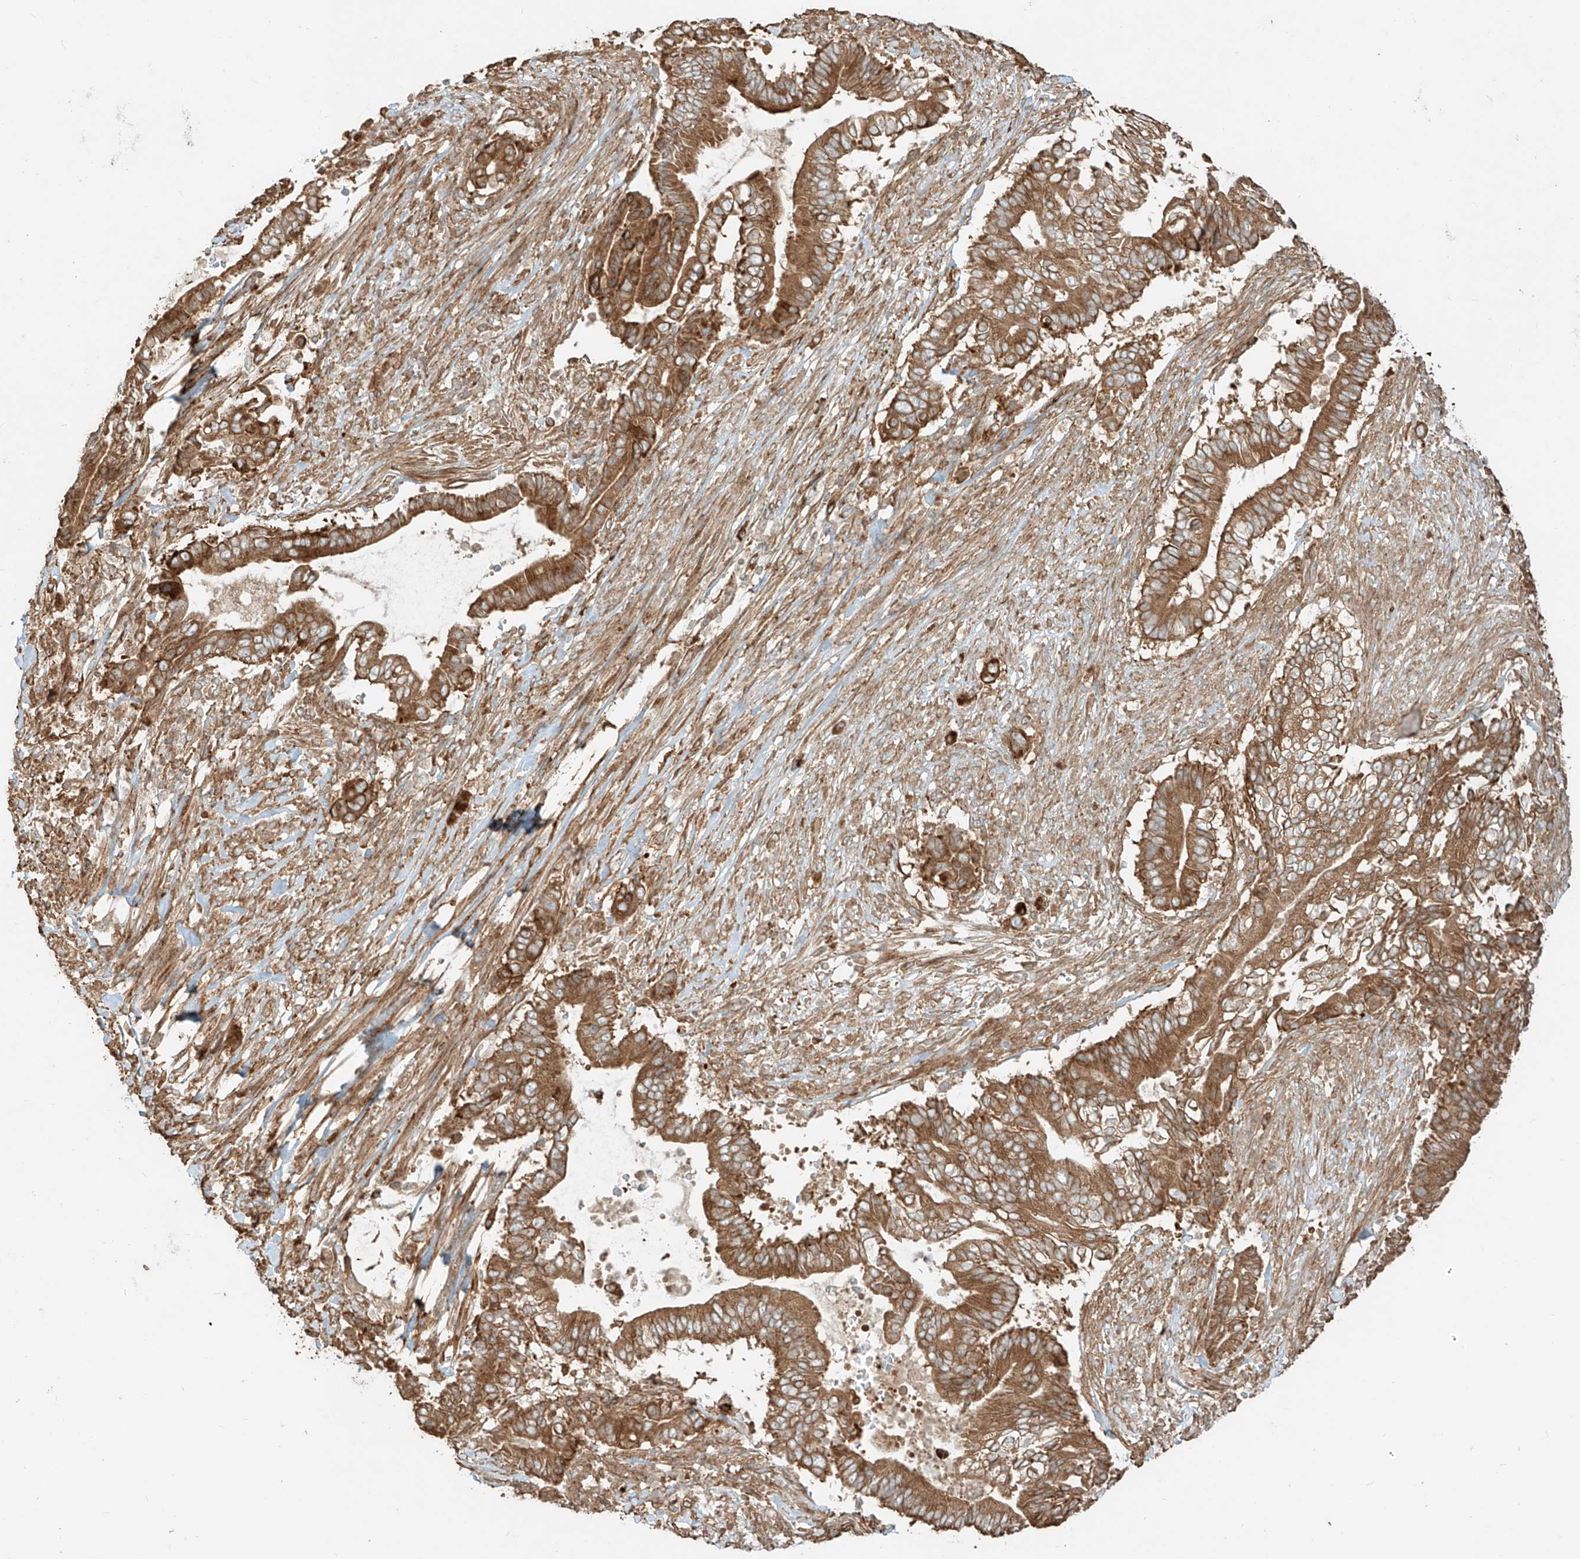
{"staining": {"intensity": "moderate", "quantity": ">75%", "location": "cytoplasmic/membranous"}, "tissue": "pancreatic cancer", "cell_type": "Tumor cells", "image_type": "cancer", "snomed": [{"axis": "morphology", "description": "Adenocarcinoma, NOS"}, {"axis": "topography", "description": "Pancreas"}], "caption": "Immunohistochemistry (IHC) staining of pancreatic cancer, which displays medium levels of moderate cytoplasmic/membranous expression in approximately >75% of tumor cells indicating moderate cytoplasmic/membranous protein expression. The staining was performed using DAB (3,3'-diaminobenzidine) (brown) for protein detection and nuclei were counterstained in hematoxylin (blue).", "gene": "CCDC115", "patient": {"sex": "male", "age": 68}}